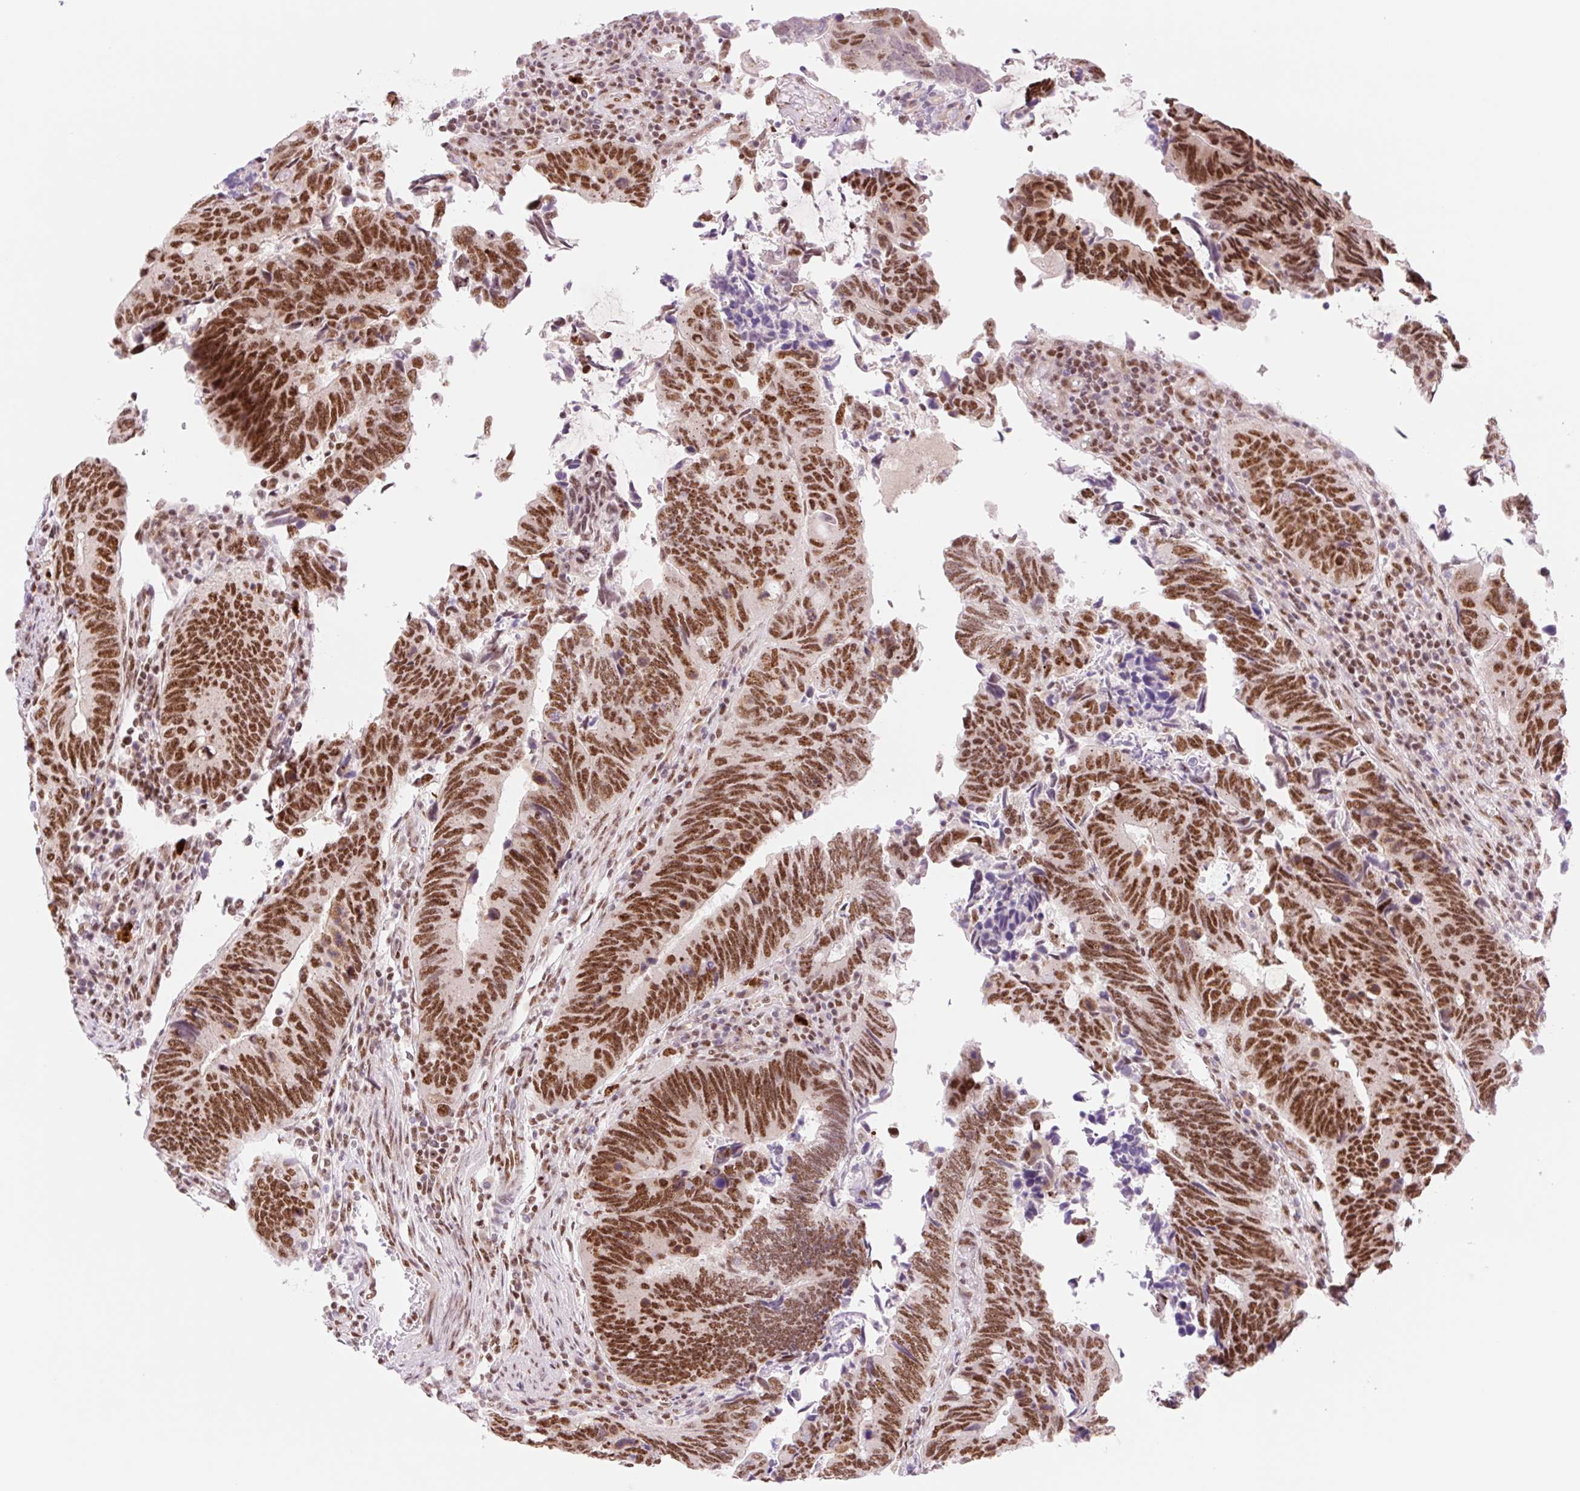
{"staining": {"intensity": "strong", "quantity": ">75%", "location": "nuclear"}, "tissue": "colorectal cancer", "cell_type": "Tumor cells", "image_type": "cancer", "snomed": [{"axis": "morphology", "description": "Adenocarcinoma, NOS"}, {"axis": "topography", "description": "Colon"}], "caption": "An IHC histopathology image of tumor tissue is shown. Protein staining in brown labels strong nuclear positivity in colorectal cancer within tumor cells.", "gene": "PRDM11", "patient": {"sex": "male", "age": 87}}